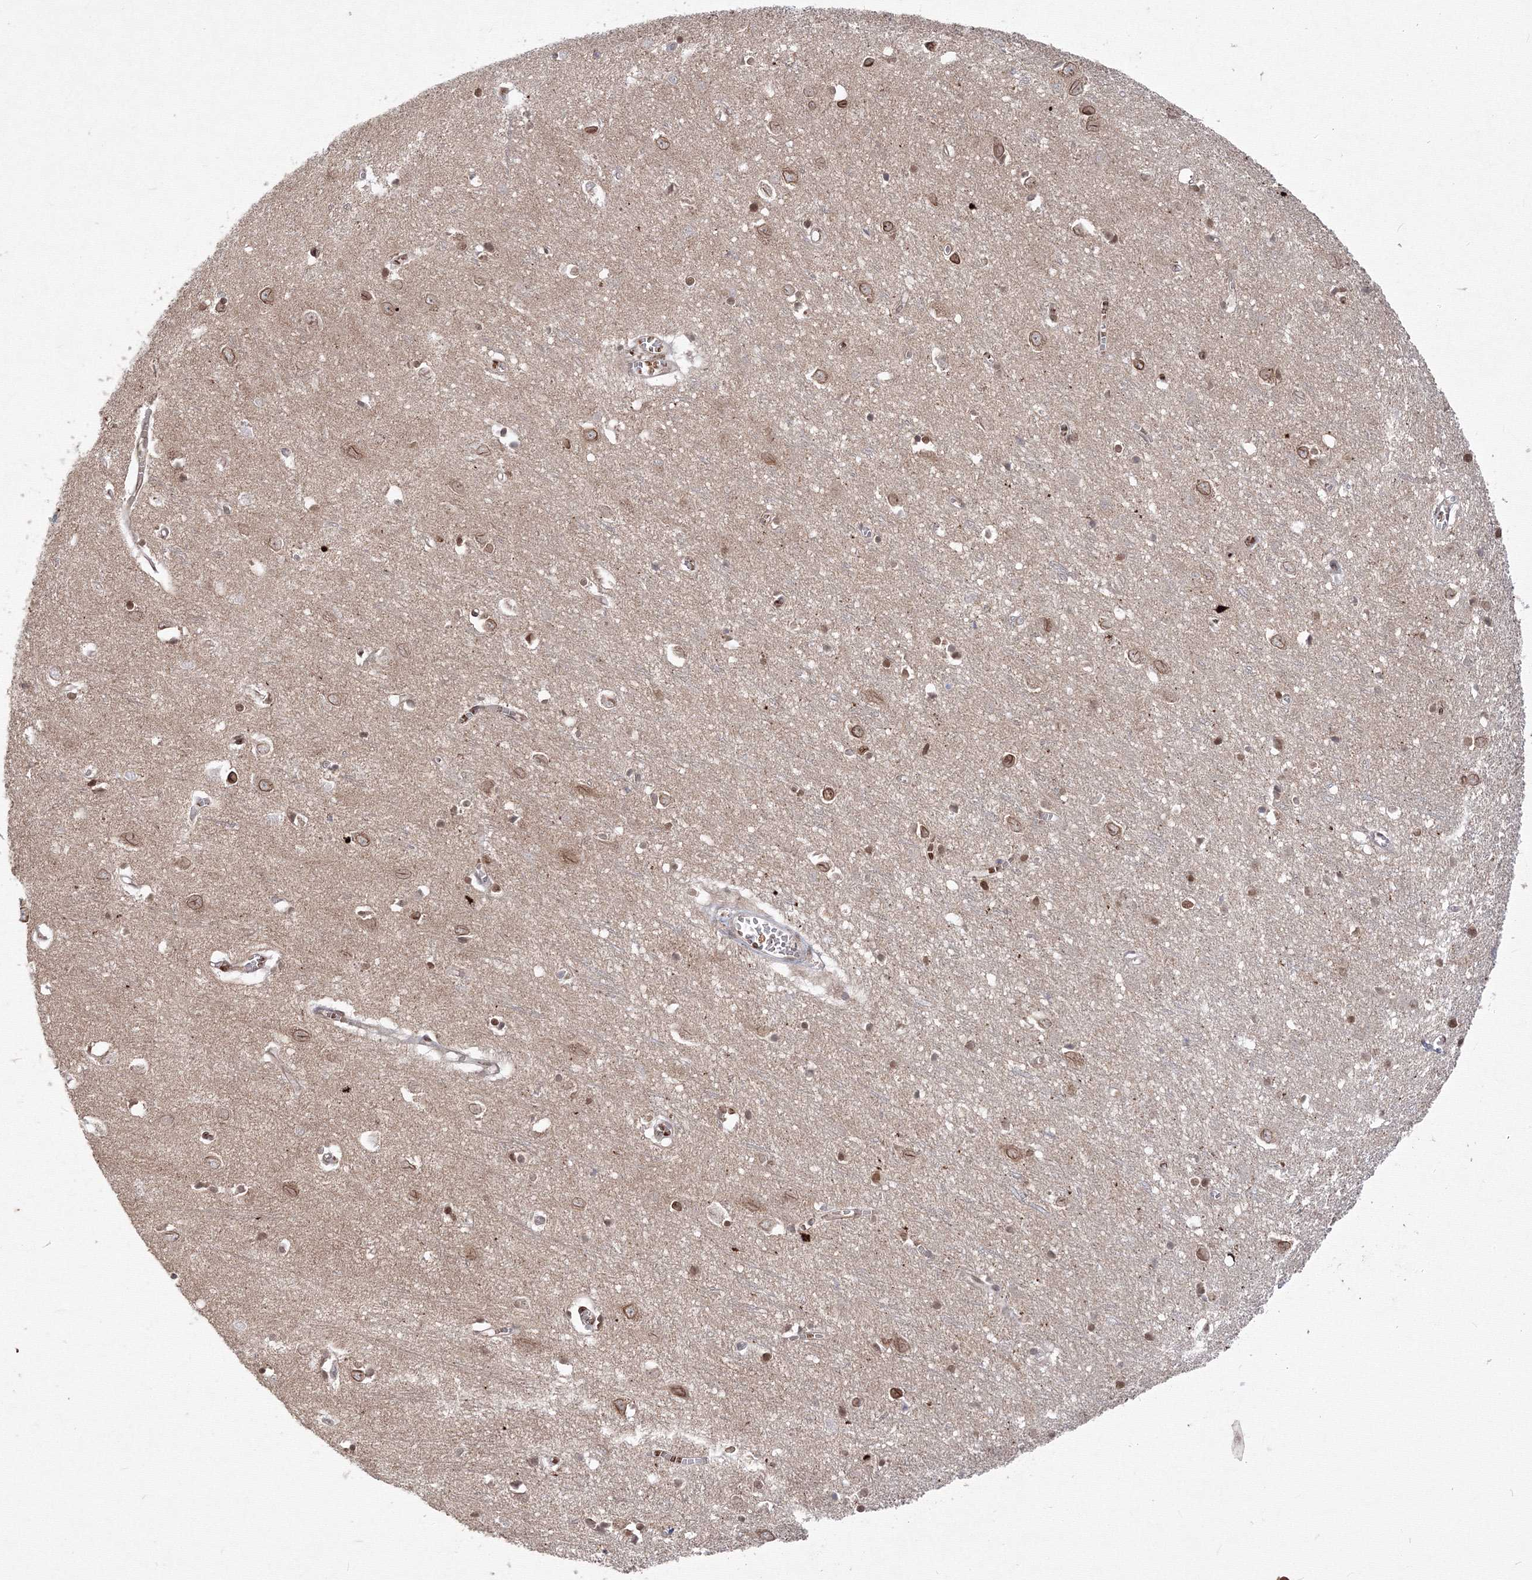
{"staining": {"intensity": "moderate", "quantity": "25%-75%", "location": "cytoplasmic/membranous,nuclear"}, "tissue": "cerebral cortex", "cell_type": "Endothelial cells", "image_type": "normal", "snomed": [{"axis": "morphology", "description": "Normal tissue, NOS"}, {"axis": "topography", "description": "Cerebral cortex"}], "caption": "A photomicrograph of human cerebral cortex stained for a protein exhibits moderate cytoplasmic/membranous,nuclear brown staining in endothelial cells.", "gene": "DNAJB2", "patient": {"sex": "female", "age": 64}}